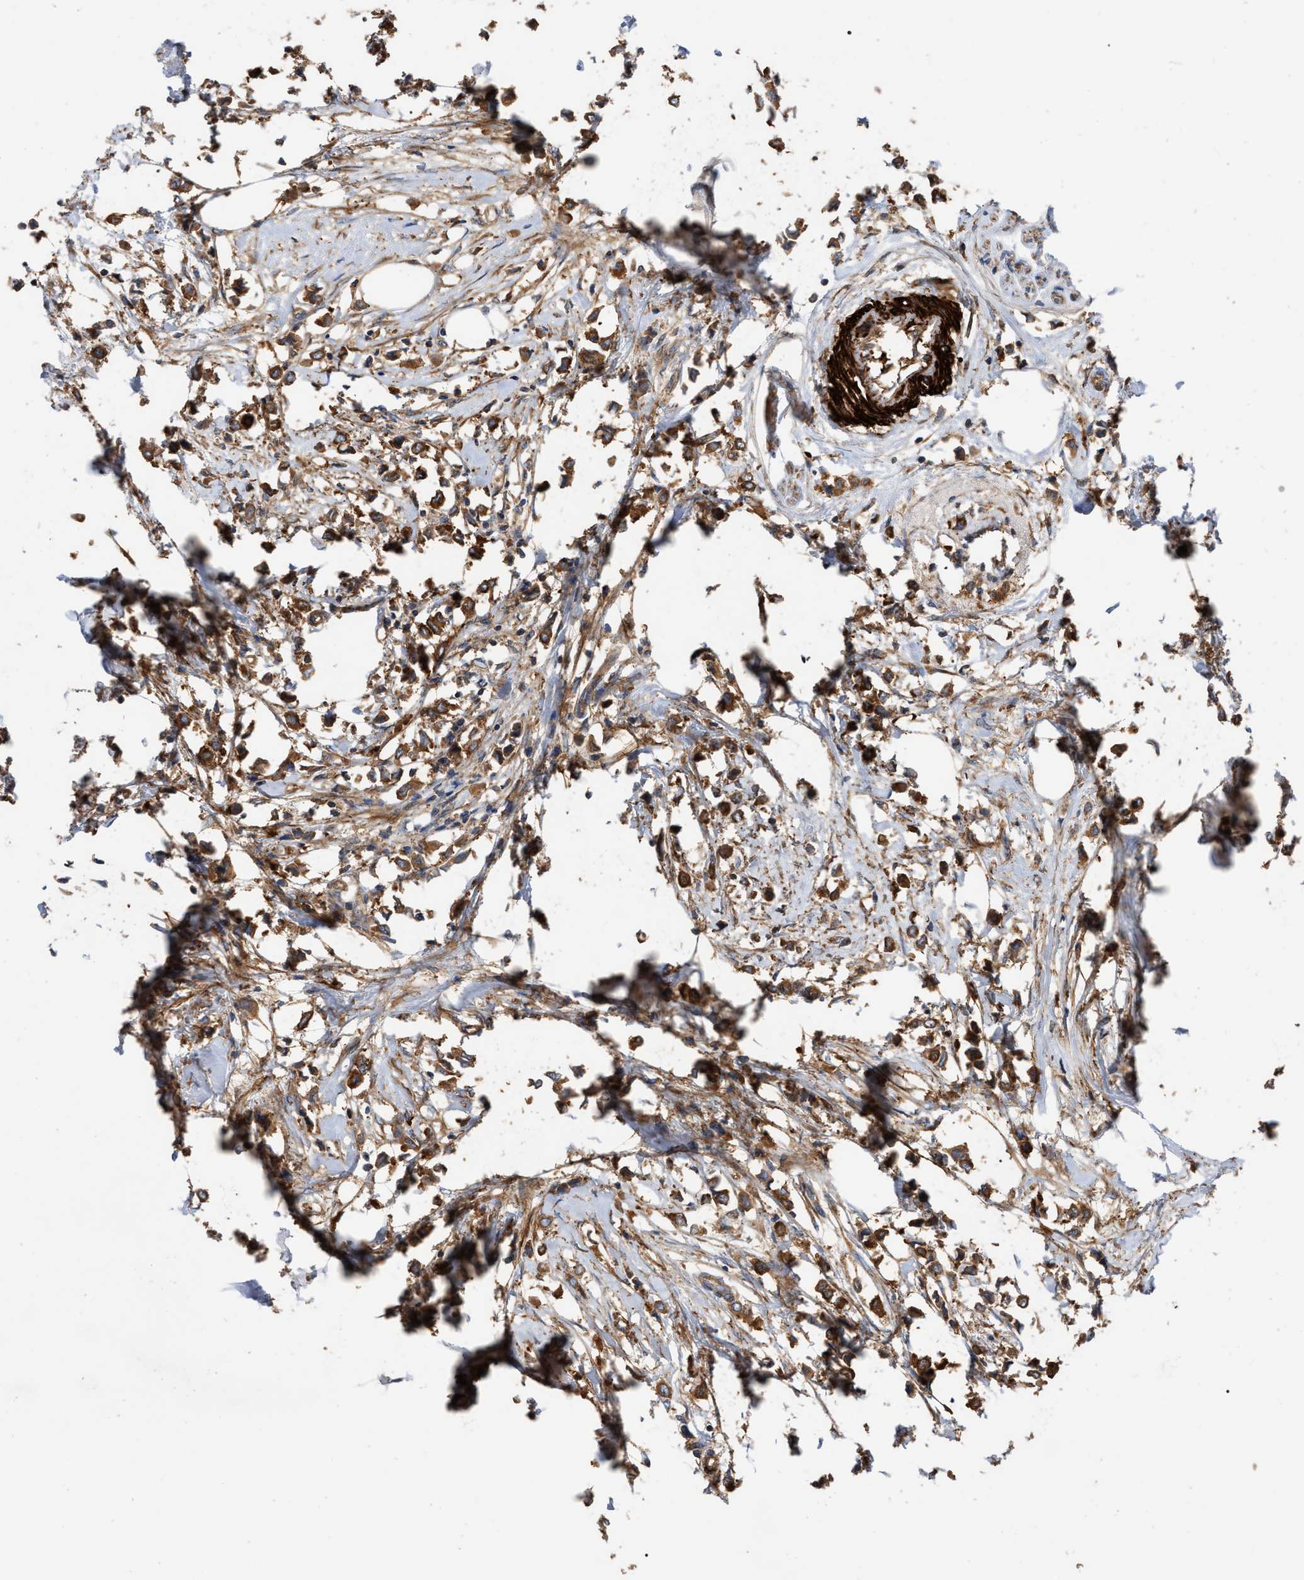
{"staining": {"intensity": "strong", "quantity": ">75%", "location": "cytoplasmic/membranous"}, "tissue": "breast cancer", "cell_type": "Tumor cells", "image_type": "cancer", "snomed": [{"axis": "morphology", "description": "Lobular carcinoma"}, {"axis": "topography", "description": "Breast"}], "caption": "Human breast cancer stained for a protein (brown) shows strong cytoplasmic/membranous positive staining in about >75% of tumor cells.", "gene": "RABEP1", "patient": {"sex": "female", "age": 51}}